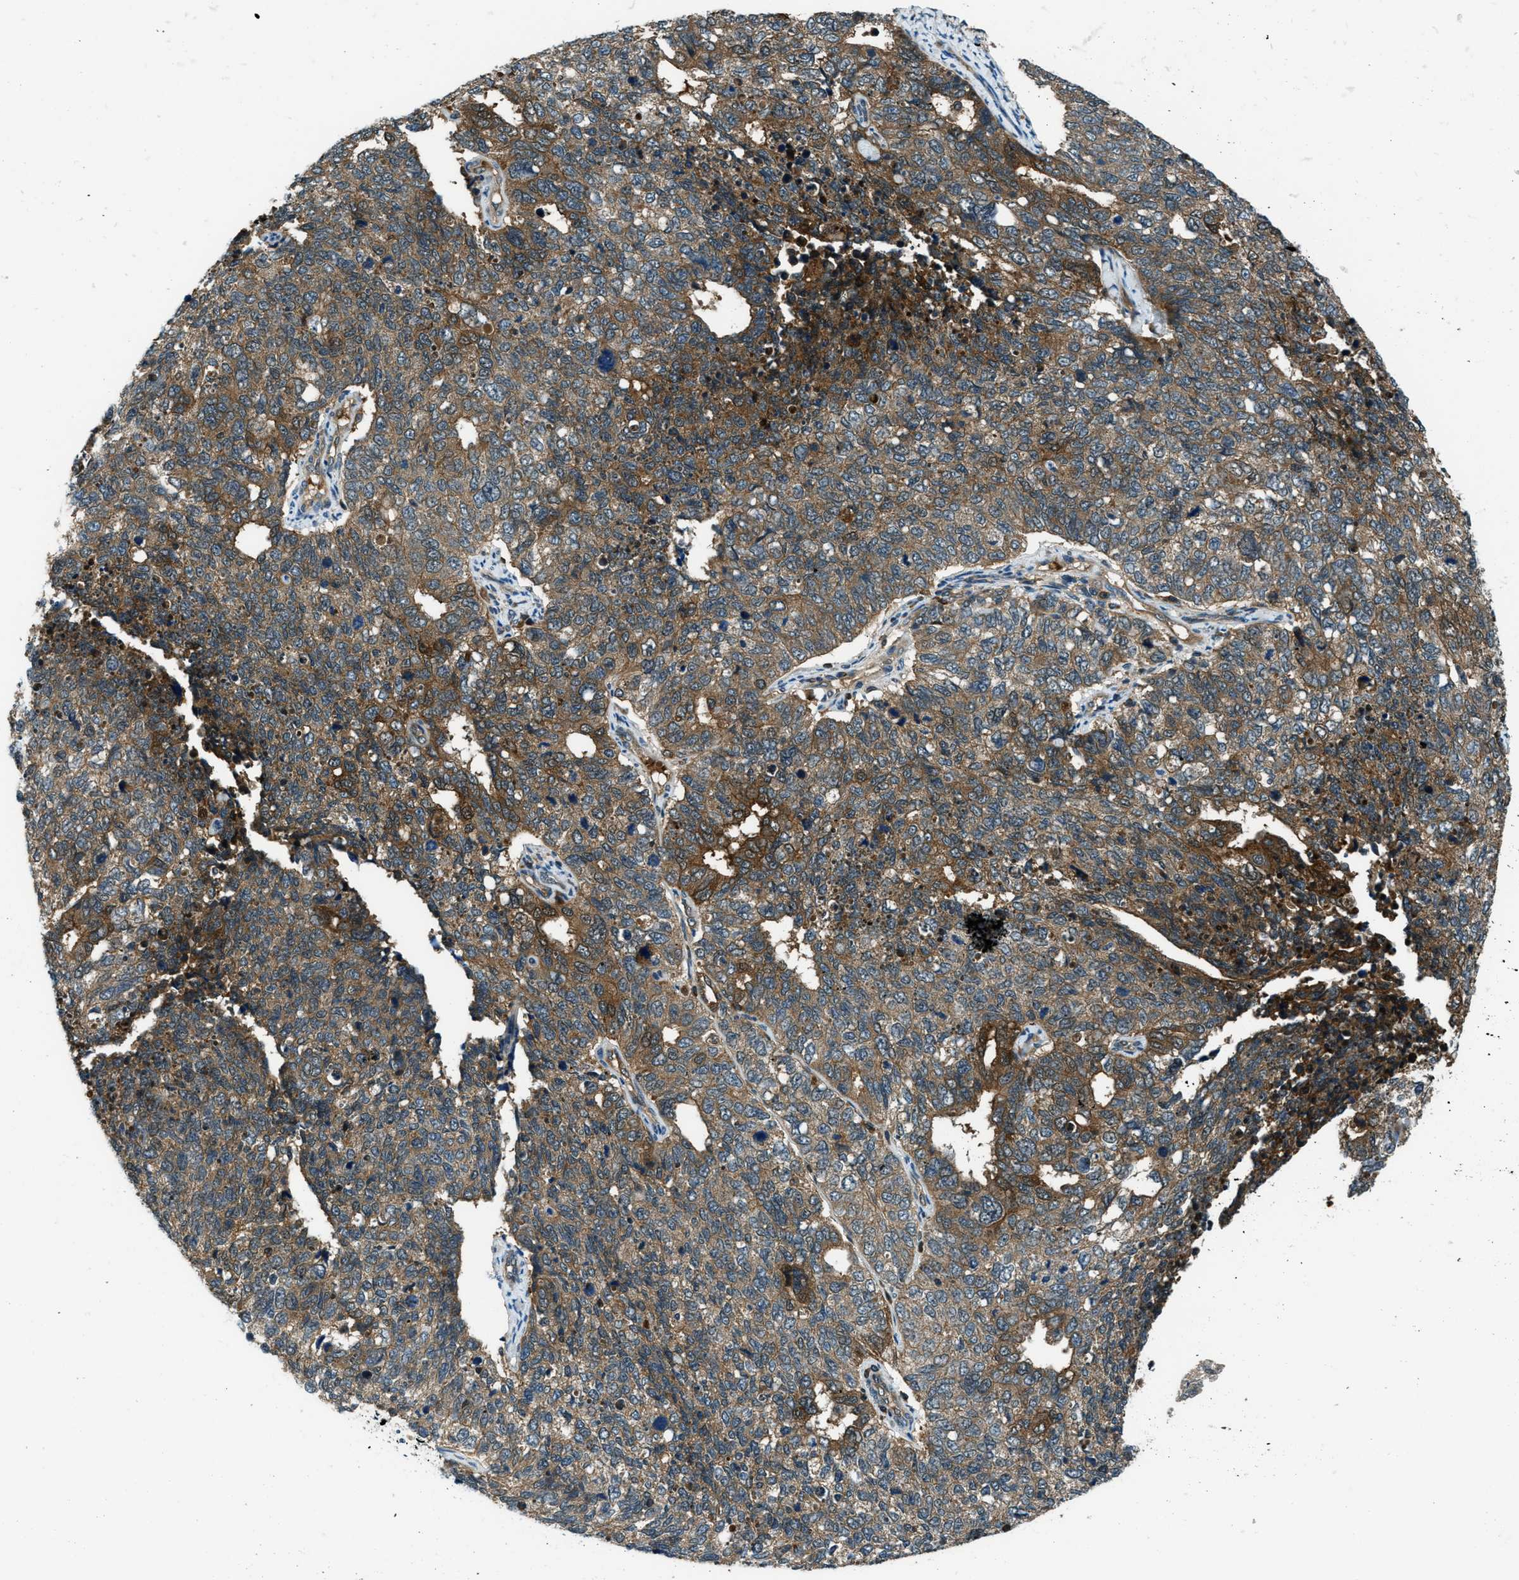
{"staining": {"intensity": "moderate", "quantity": ">75%", "location": "cytoplasmic/membranous"}, "tissue": "cervical cancer", "cell_type": "Tumor cells", "image_type": "cancer", "snomed": [{"axis": "morphology", "description": "Squamous cell carcinoma, NOS"}, {"axis": "topography", "description": "Cervix"}], "caption": "Protein staining of cervical cancer (squamous cell carcinoma) tissue demonstrates moderate cytoplasmic/membranous positivity in approximately >75% of tumor cells. Nuclei are stained in blue.", "gene": "HEBP2", "patient": {"sex": "female", "age": 63}}